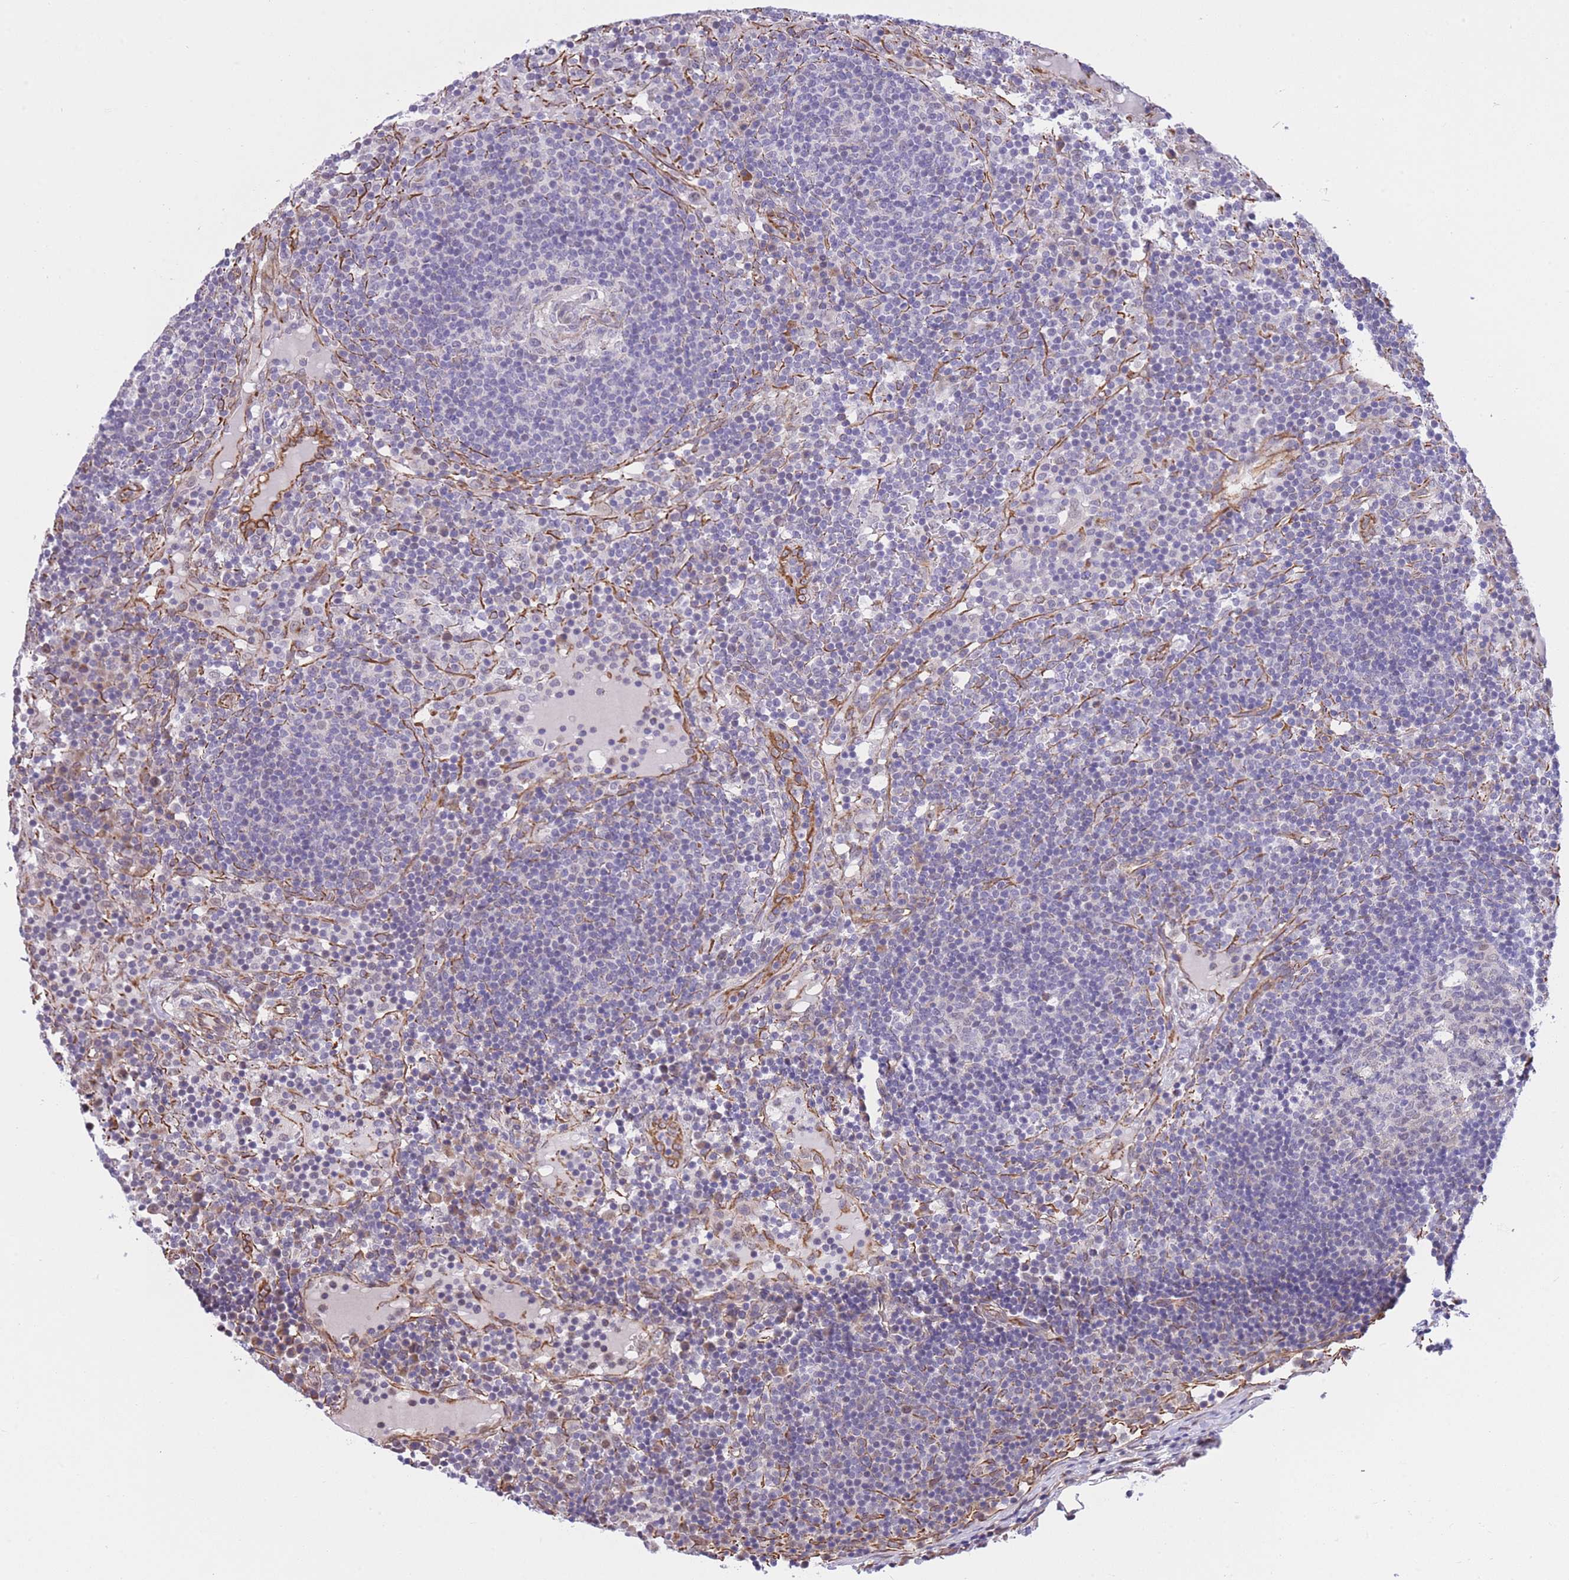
{"staining": {"intensity": "negative", "quantity": "none", "location": "none"}, "tissue": "lymph node", "cell_type": "Germinal center cells", "image_type": "normal", "snomed": [{"axis": "morphology", "description": "Normal tissue, NOS"}, {"axis": "topography", "description": "Lymph node"}], "caption": "Lymph node stained for a protein using immunohistochemistry reveals no expression germinal center cells.", "gene": "PSG11", "patient": {"sex": "male", "age": 53}}